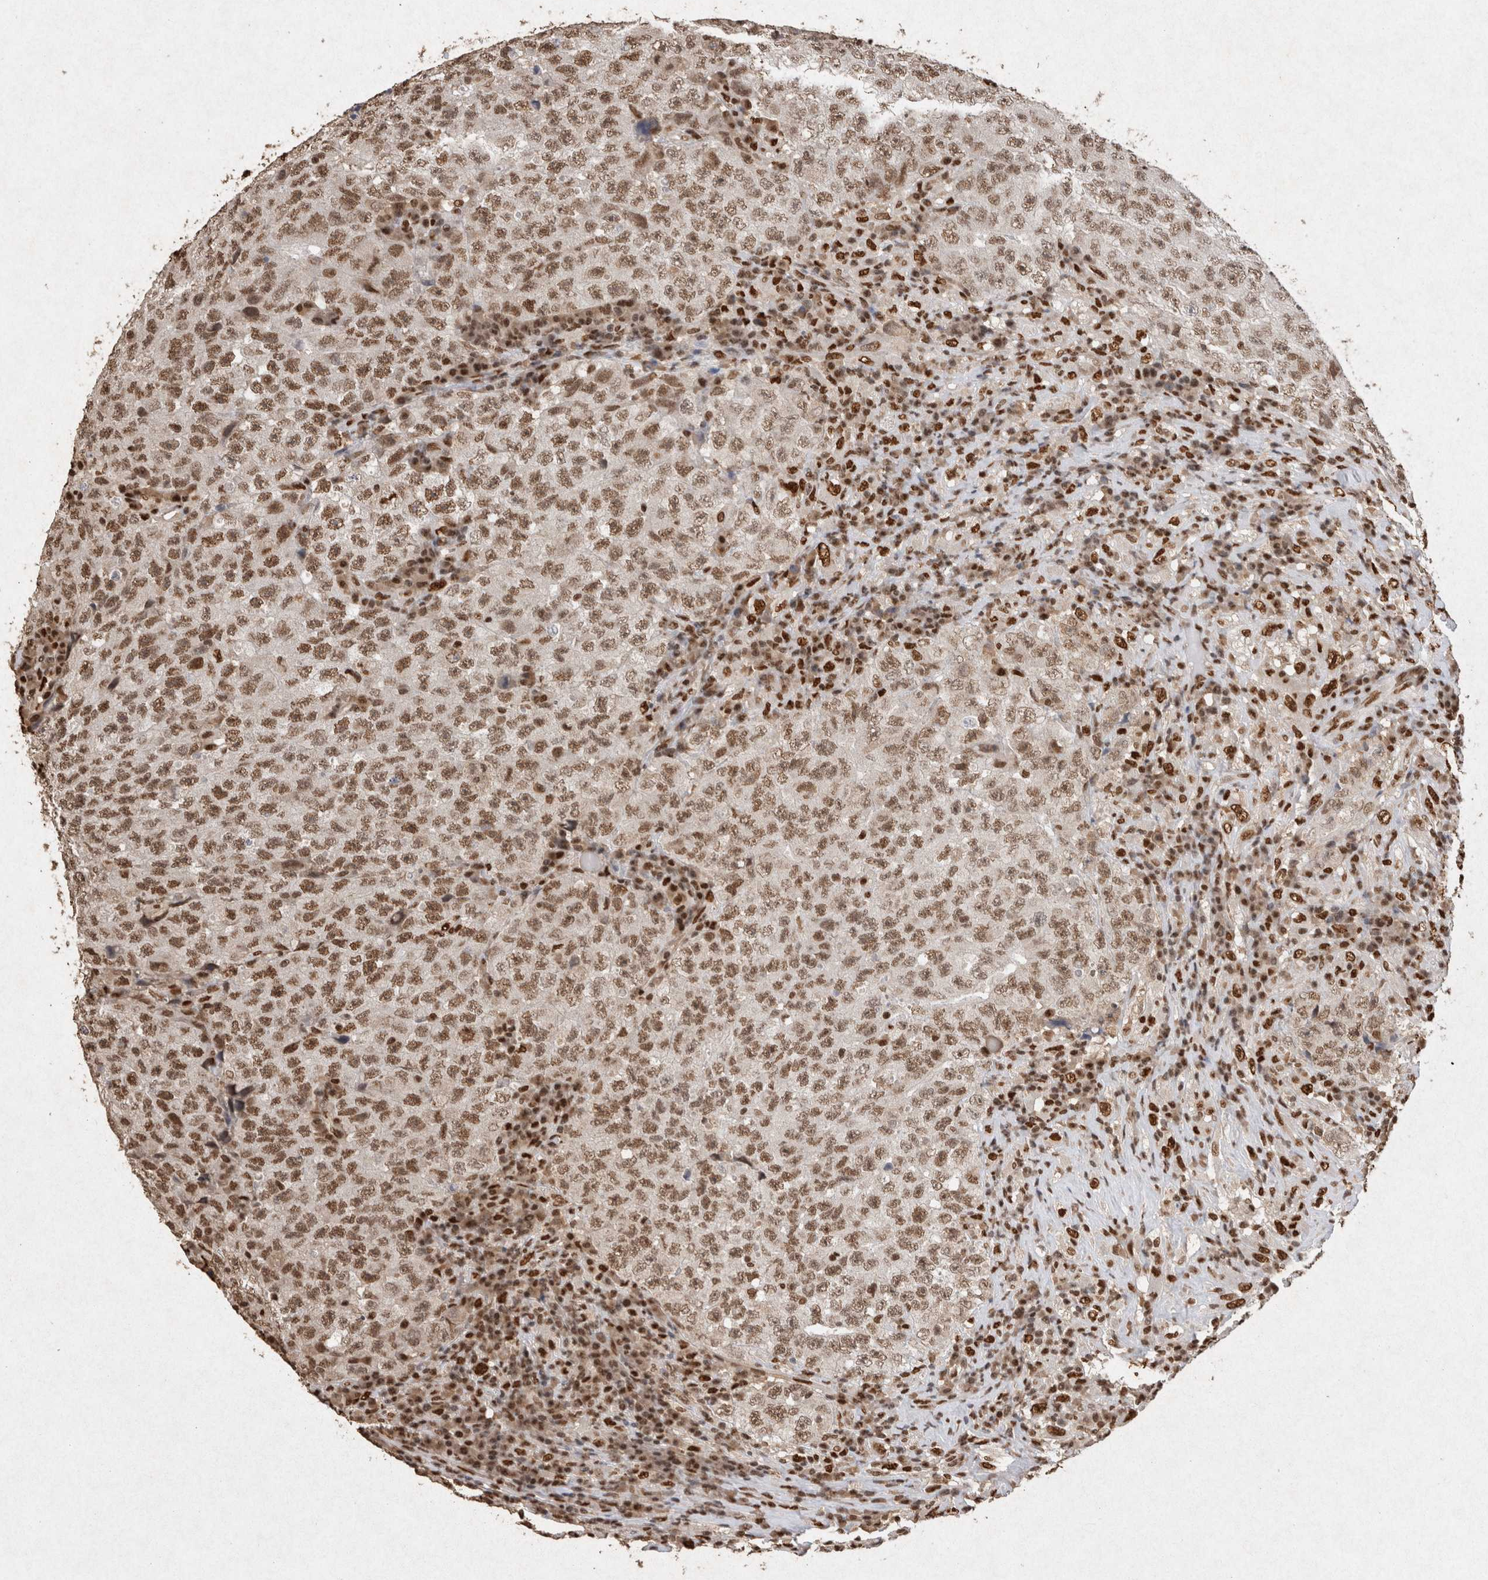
{"staining": {"intensity": "moderate", "quantity": ">75%", "location": "nuclear"}, "tissue": "testis cancer", "cell_type": "Tumor cells", "image_type": "cancer", "snomed": [{"axis": "morphology", "description": "Necrosis, NOS"}, {"axis": "morphology", "description": "Carcinoma, Embryonal, NOS"}, {"axis": "topography", "description": "Testis"}], "caption": "Protein staining by IHC exhibits moderate nuclear expression in approximately >75% of tumor cells in testis embryonal carcinoma. Nuclei are stained in blue.", "gene": "HDGF", "patient": {"sex": "male", "age": 19}}